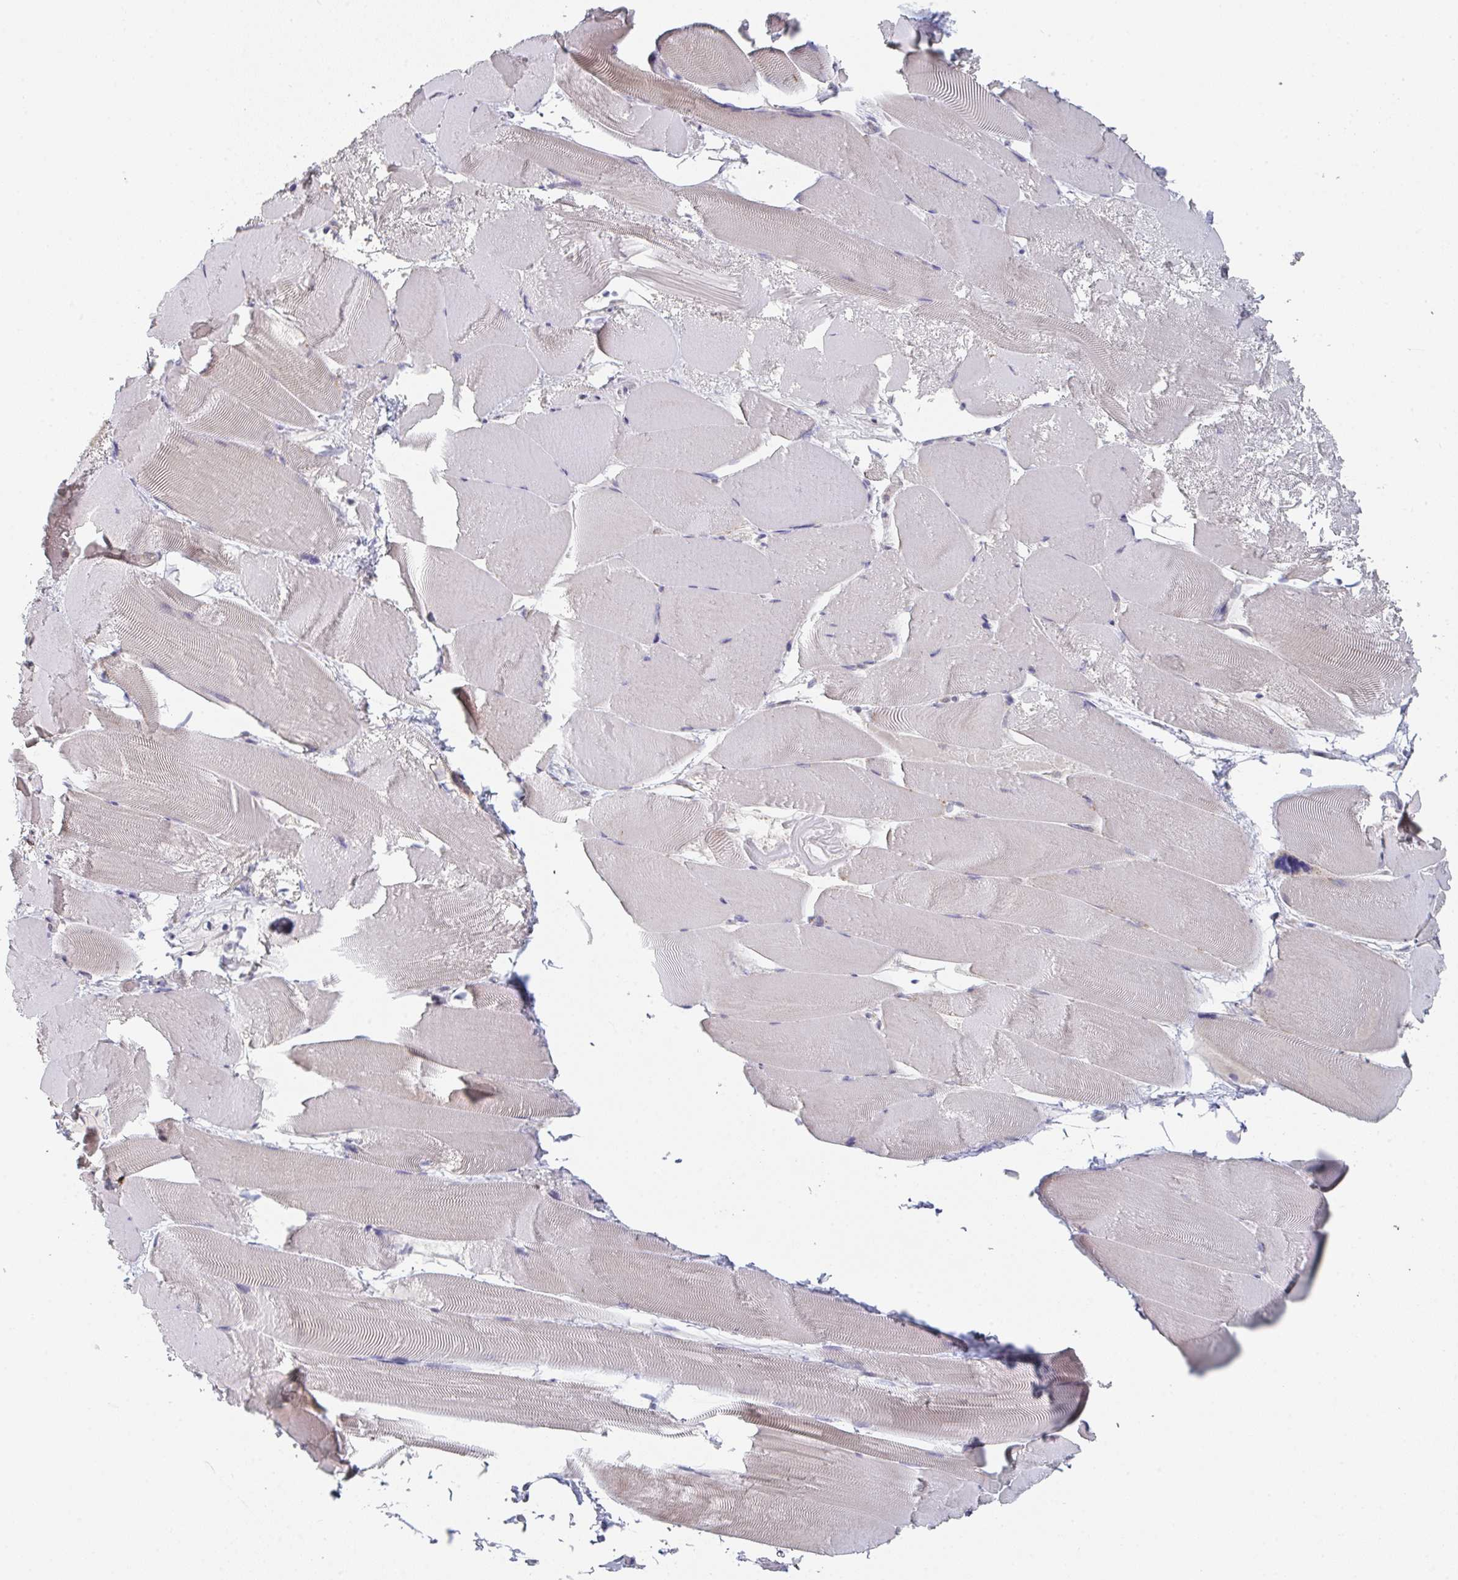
{"staining": {"intensity": "negative", "quantity": "none", "location": "none"}, "tissue": "skeletal muscle", "cell_type": "Myocytes", "image_type": "normal", "snomed": [{"axis": "morphology", "description": "Normal tissue, NOS"}, {"axis": "topography", "description": "Skeletal muscle"}], "caption": "IHC micrograph of benign skeletal muscle: skeletal muscle stained with DAB exhibits no significant protein staining in myocytes.", "gene": "ELOVL1", "patient": {"sex": "female", "age": 64}}